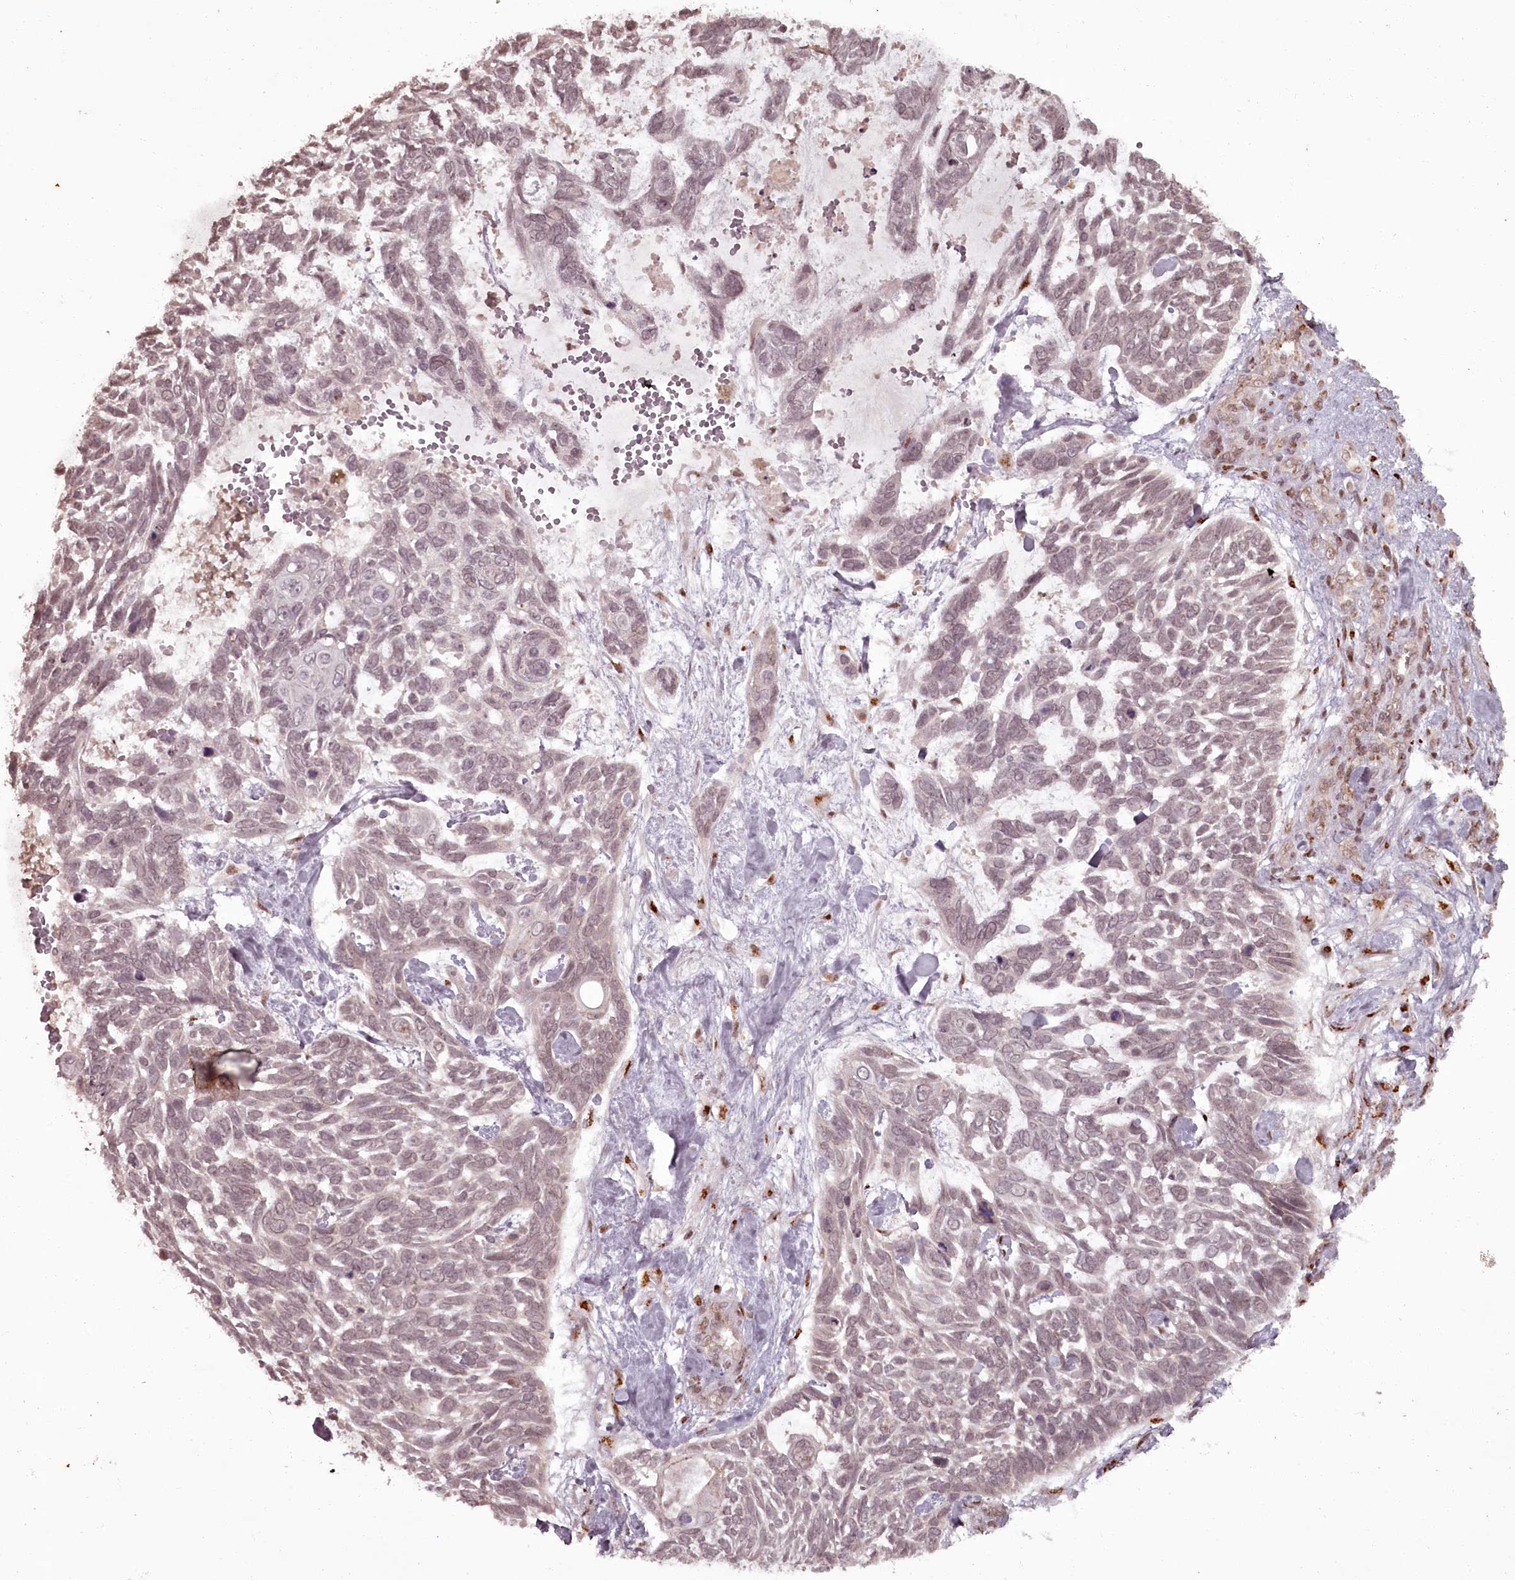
{"staining": {"intensity": "moderate", "quantity": "<25%", "location": "nuclear"}, "tissue": "skin cancer", "cell_type": "Tumor cells", "image_type": "cancer", "snomed": [{"axis": "morphology", "description": "Basal cell carcinoma"}, {"axis": "topography", "description": "Skin"}], "caption": "This is an image of immunohistochemistry staining of skin cancer, which shows moderate expression in the nuclear of tumor cells.", "gene": "CEP83", "patient": {"sex": "male", "age": 88}}